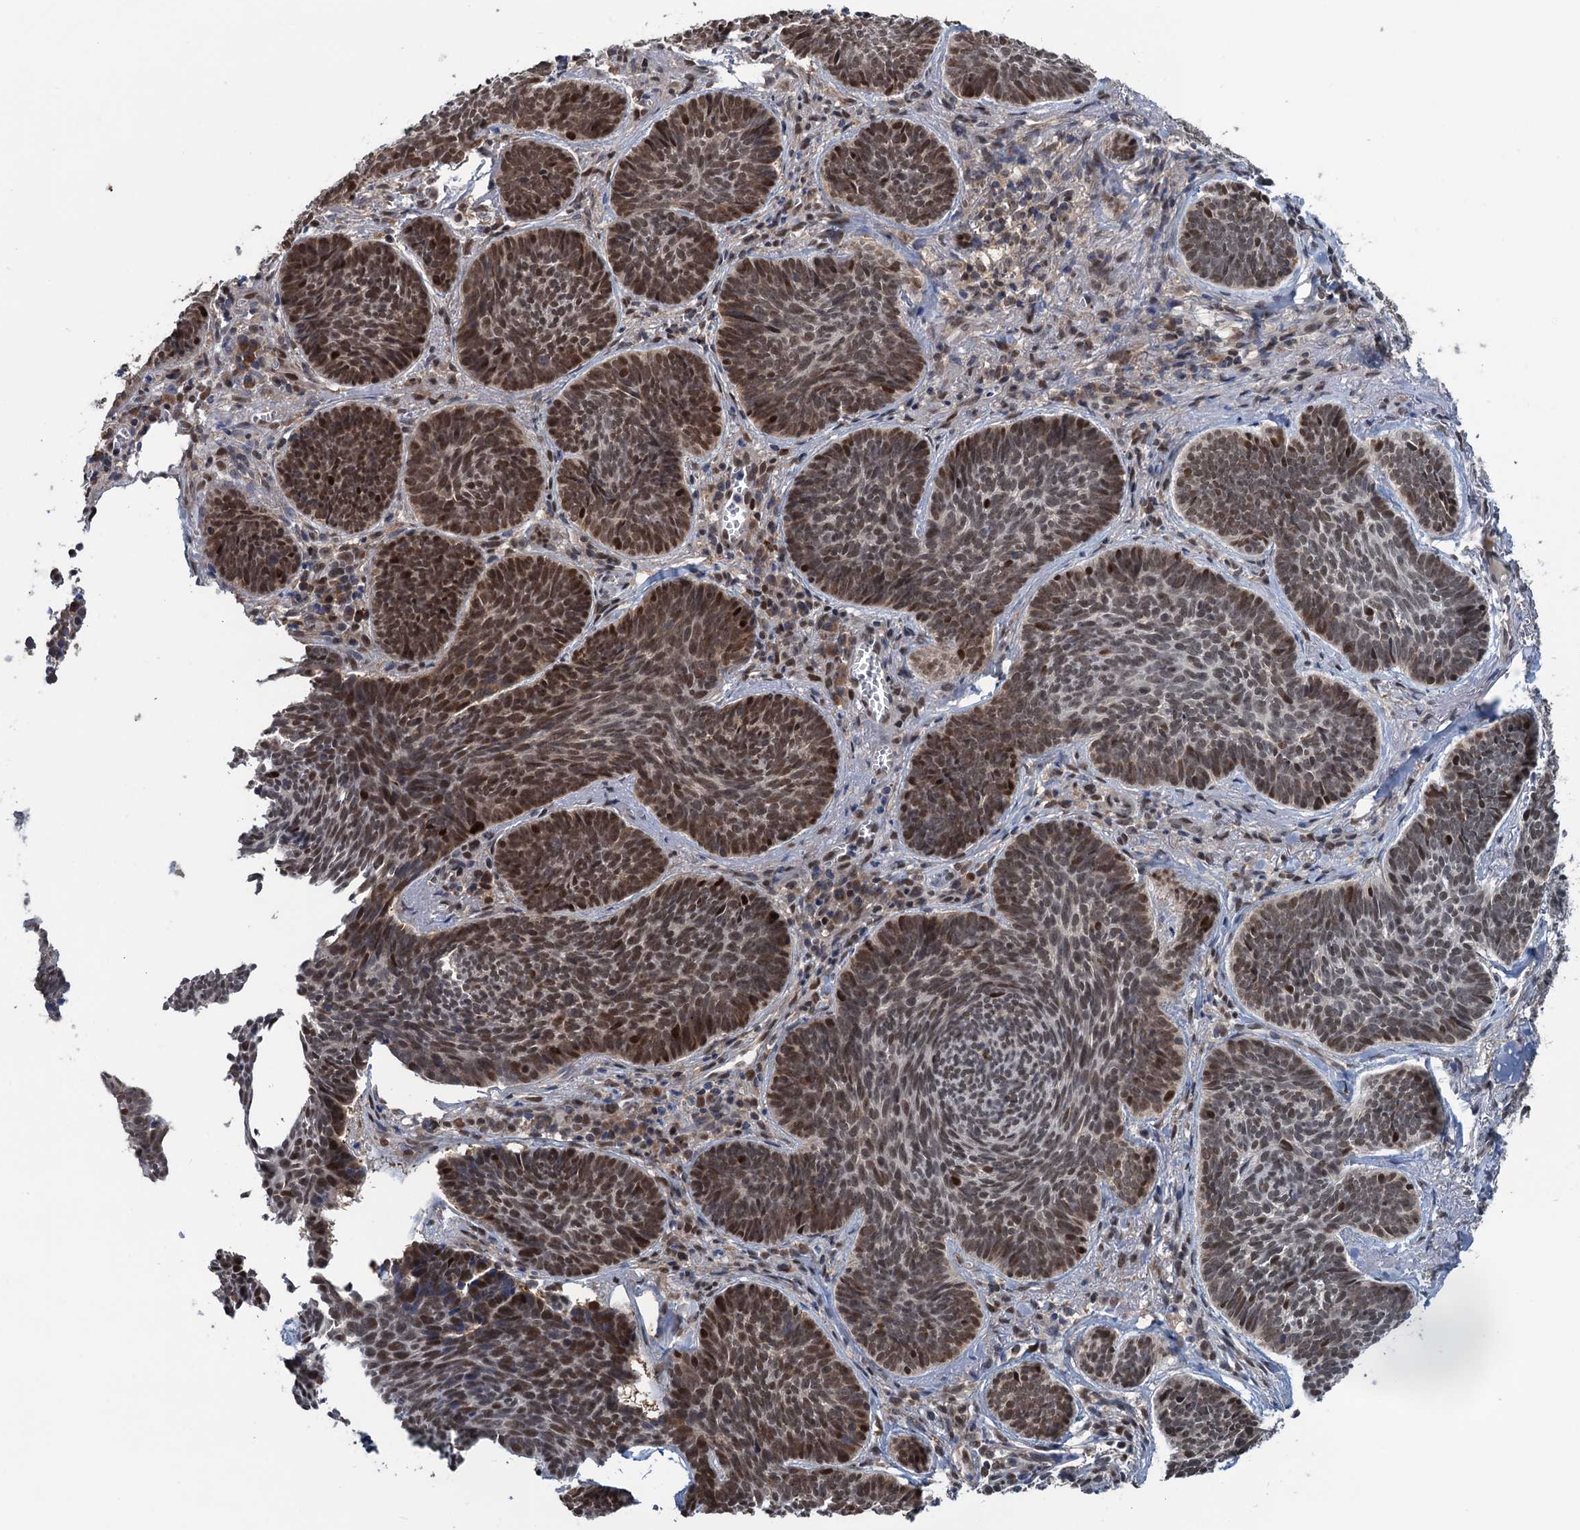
{"staining": {"intensity": "strong", "quantity": ">75%", "location": "nuclear"}, "tissue": "skin cancer", "cell_type": "Tumor cells", "image_type": "cancer", "snomed": [{"axis": "morphology", "description": "Basal cell carcinoma"}, {"axis": "topography", "description": "Skin"}], "caption": "Protein expression analysis of skin cancer reveals strong nuclear expression in about >75% of tumor cells. (brown staining indicates protein expression, while blue staining denotes nuclei).", "gene": "SAE1", "patient": {"sex": "female", "age": 74}}